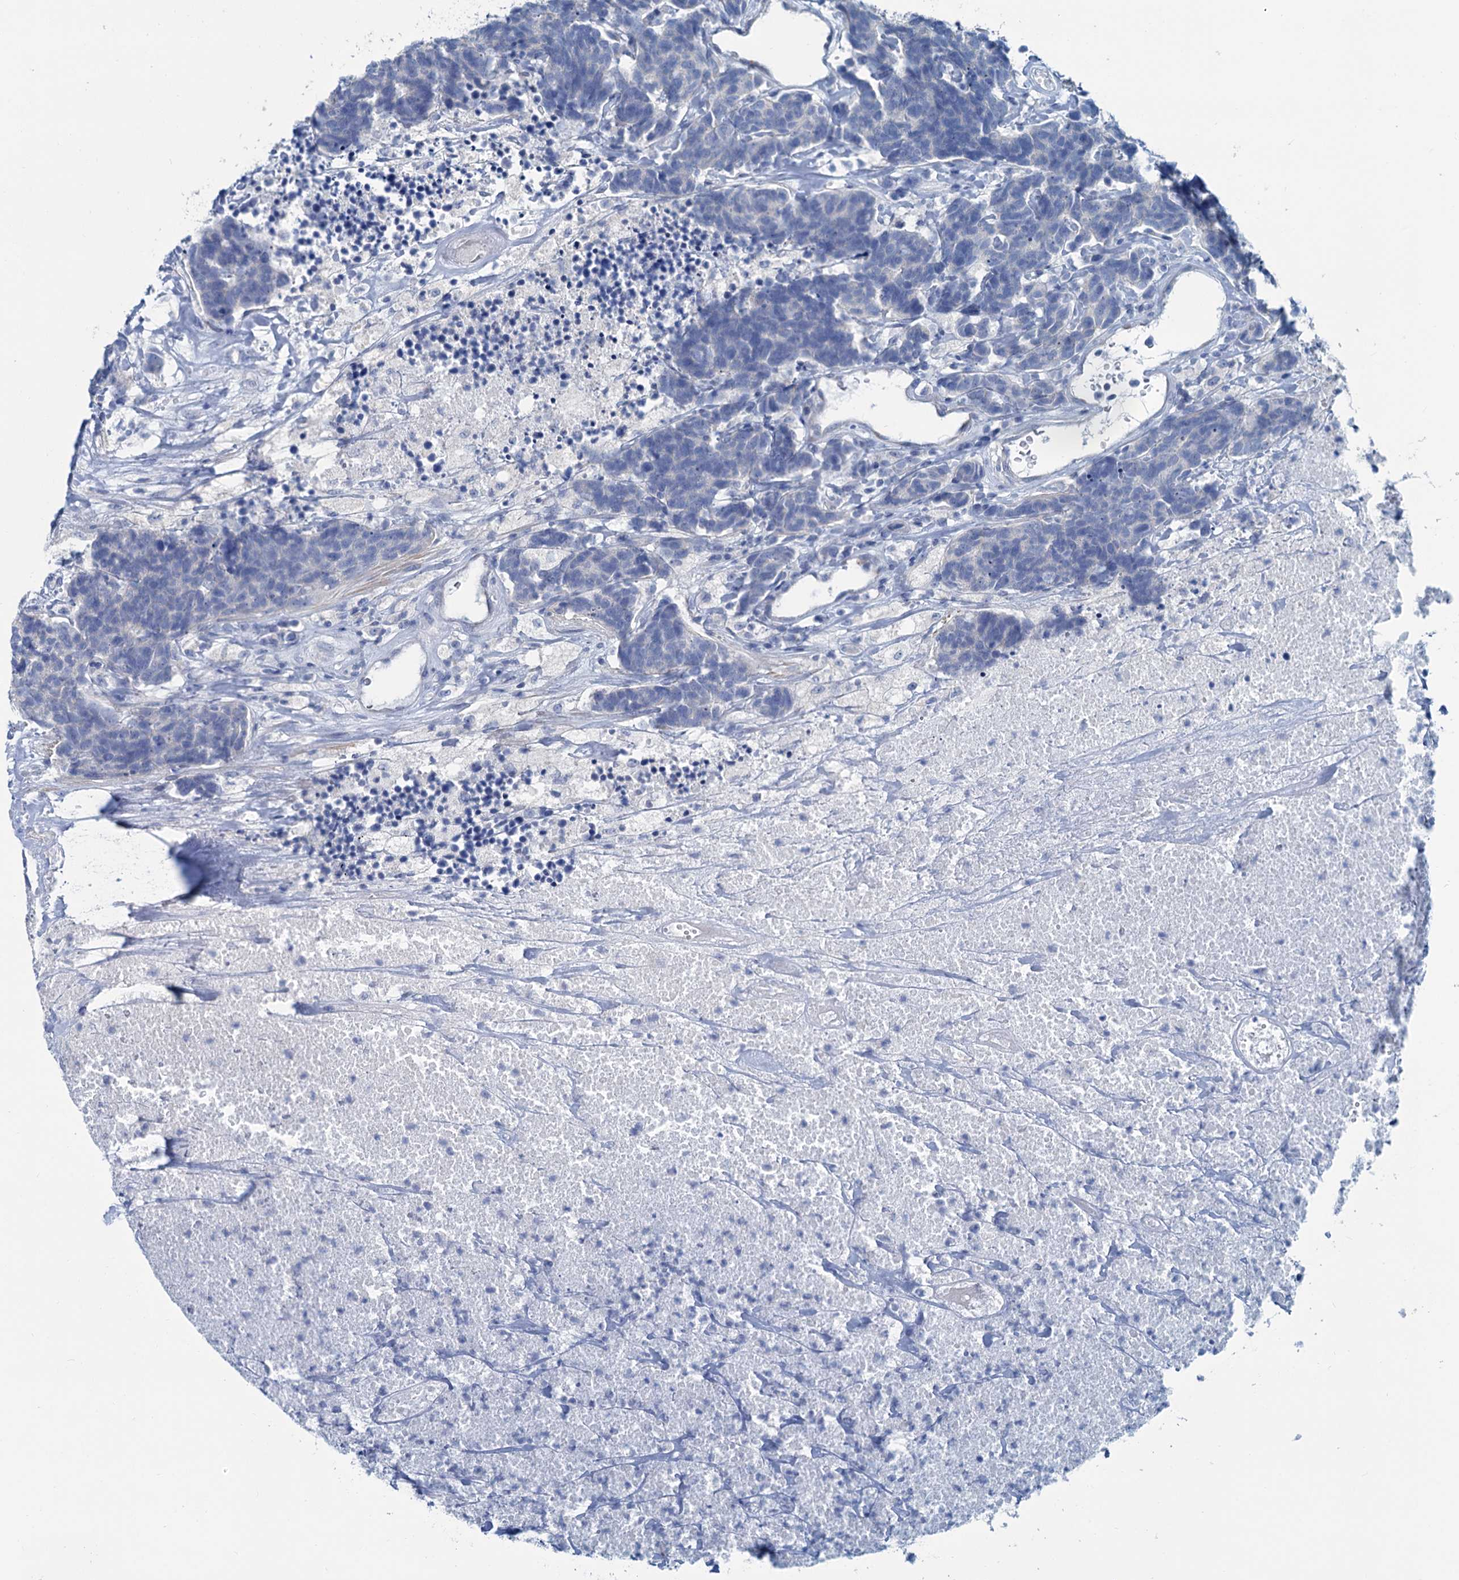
{"staining": {"intensity": "negative", "quantity": "none", "location": "none"}, "tissue": "carcinoid", "cell_type": "Tumor cells", "image_type": "cancer", "snomed": [{"axis": "morphology", "description": "Carcinoma, NOS"}, {"axis": "morphology", "description": "Carcinoid, malignant, NOS"}, {"axis": "topography", "description": "Urinary bladder"}], "caption": "Immunohistochemical staining of human carcinoid (malignant) shows no significant expression in tumor cells.", "gene": "SLC1A3", "patient": {"sex": "male", "age": 57}}